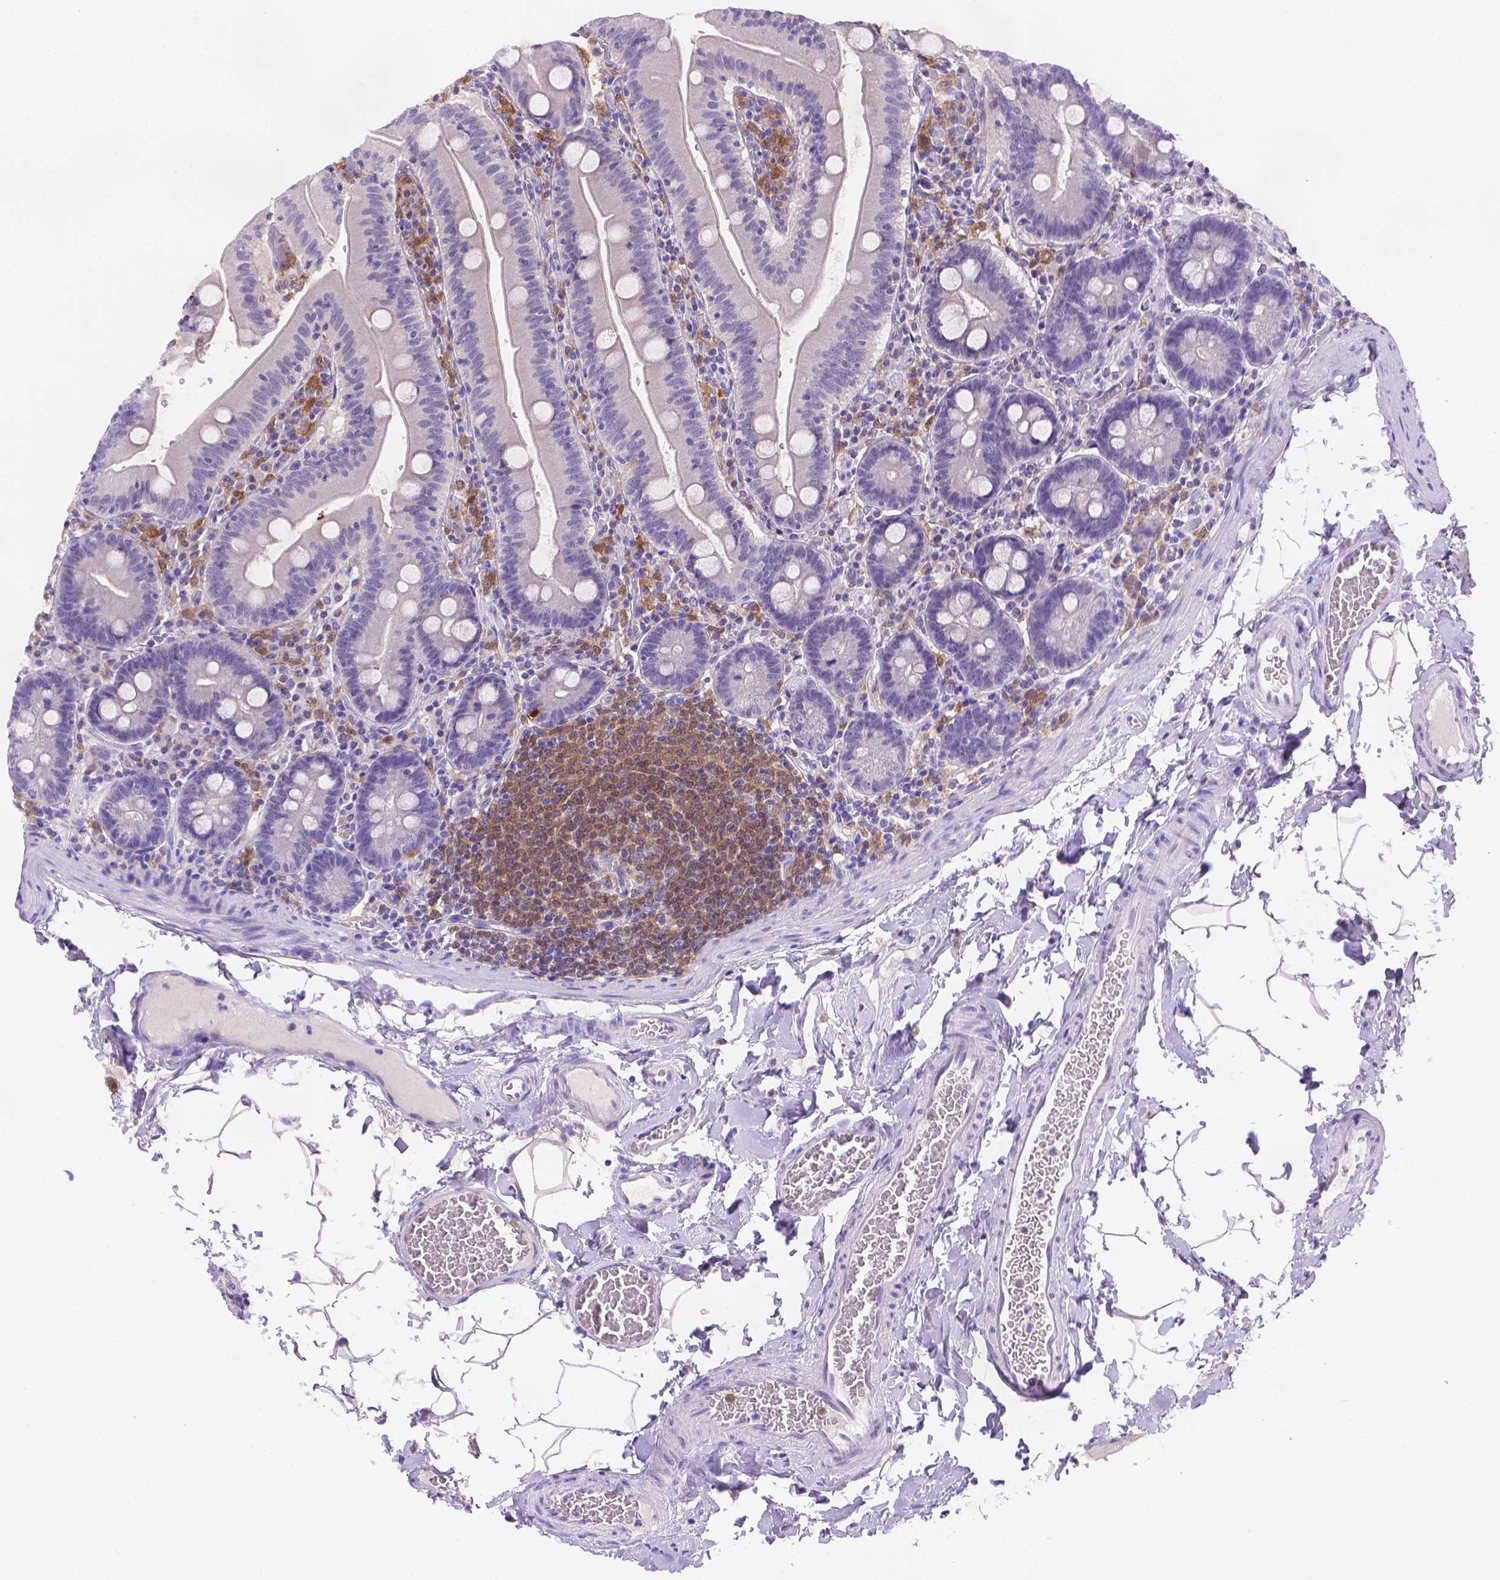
{"staining": {"intensity": "negative", "quantity": "none", "location": "none"}, "tissue": "small intestine", "cell_type": "Glandular cells", "image_type": "normal", "snomed": [{"axis": "morphology", "description": "Normal tissue, NOS"}, {"axis": "topography", "description": "Small intestine"}], "caption": "High magnification brightfield microscopy of benign small intestine stained with DAB (3,3'-diaminobenzidine) (brown) and counterstained with hematoxylin (blue): glandular cells show no significant staining. (IHC, brightfield microscopy, high magnification).", "gene": "FGD2", "patient": {"sex": "male", "age": 37}}